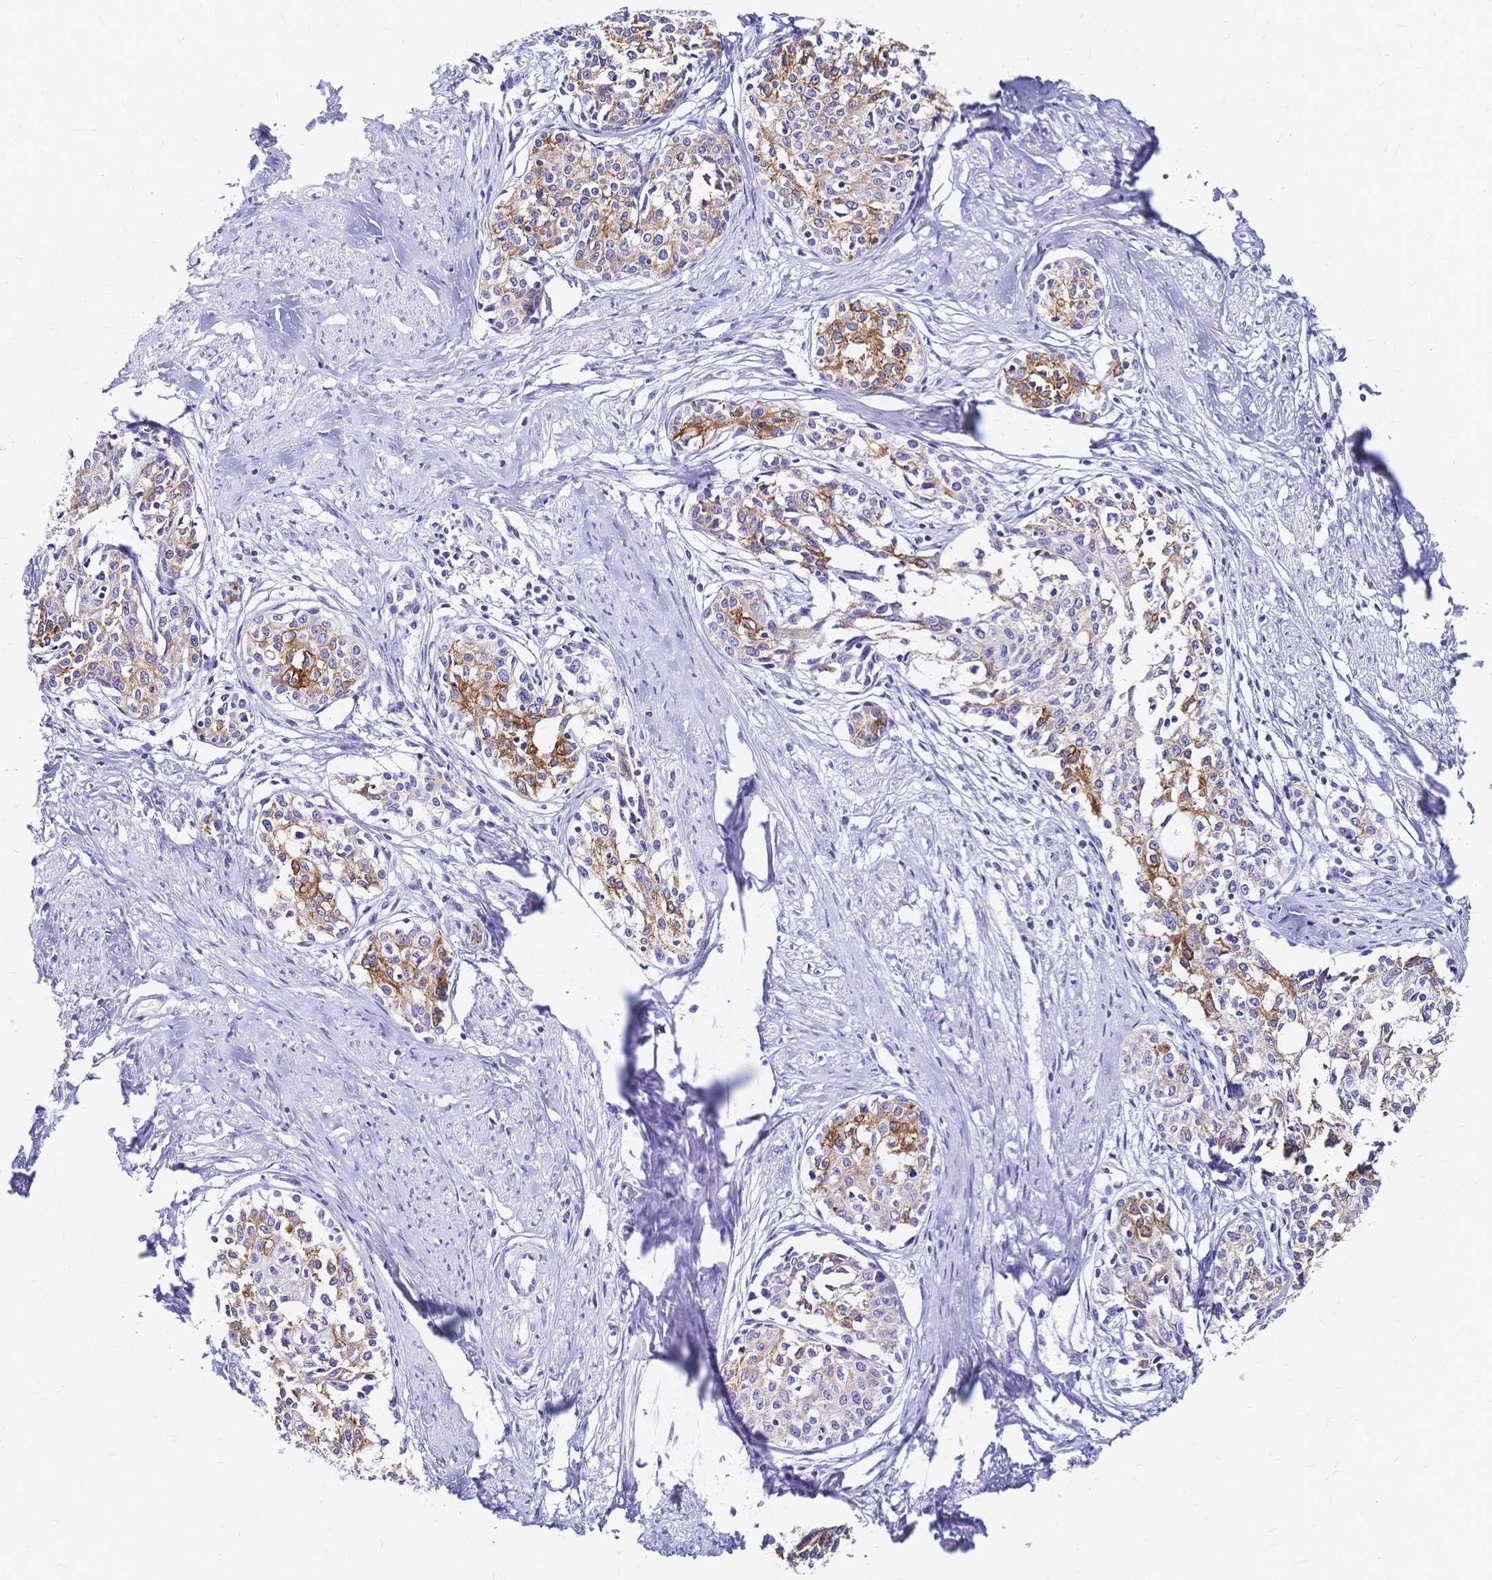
{"staining": {"intensity": "moderate", "quantity": "25%-75%", "location": "cytoplasmic/membranous"}, "tissue": "cervical cancer", "cell_type": "Tumor cells", "image_type": "cancer", "snomed": [{"axis": "morphology", "description": "Squamous cell carcinoma, NOS"}, {"axis": "morphology", "description": "Adenocarcinoma, NOS"}, {"axis": "topography", "description": "Cervix"}], "caption": "Tumor cells show medium levels of moderate cytoplasmic/membranous staining in about 25%-75% of cells in human cervical cancer. The staining was performed using DAB (3,3'-diaminobenzidine), with brown indicating positive protein expression. Nuclei are stained blue with hematoxylin.", "gene": "DTNB", "patient": {"sex": "female", "age": 52}}